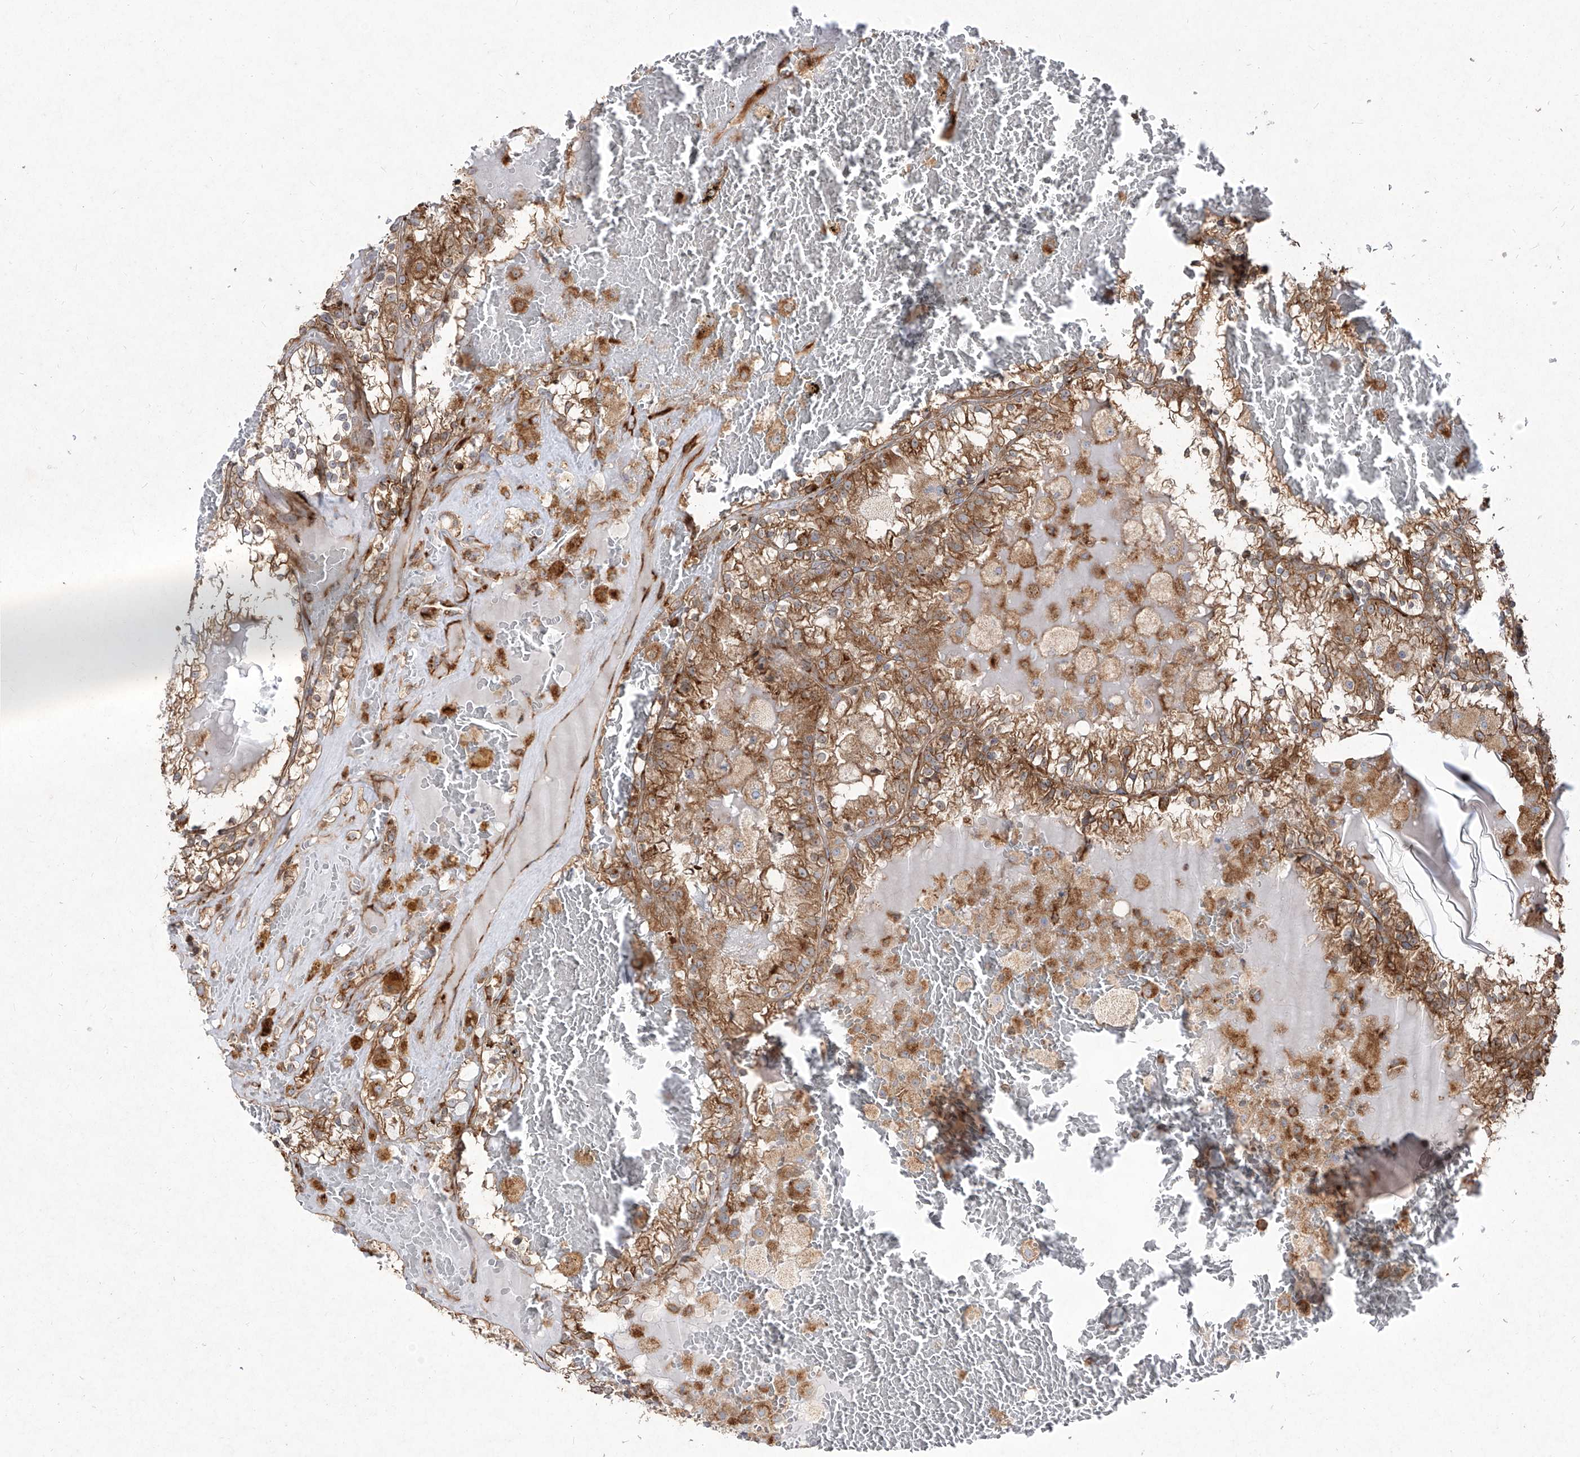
{"staining": {"intensity": "moderate", "quantity": ">75%", "location": "cytoplasmic/membranous"}, "tissue": "renal cancer", "cell_type": "Tumor cells", "image_type": "cancer", "snomed": [{"axis": "morphology", "description": "Adenocarcinoma, NOS"}, {"axis": "topography", "description": "Kidney"}], "caption": "Protein analysis of adenocarcinoma (renal) tissue displays moderate cytoplasmic/membranous staining in approximately >75% of tumor cells.", "gene": "RPS25", "patient": {"sex": "female", "age": 56}}